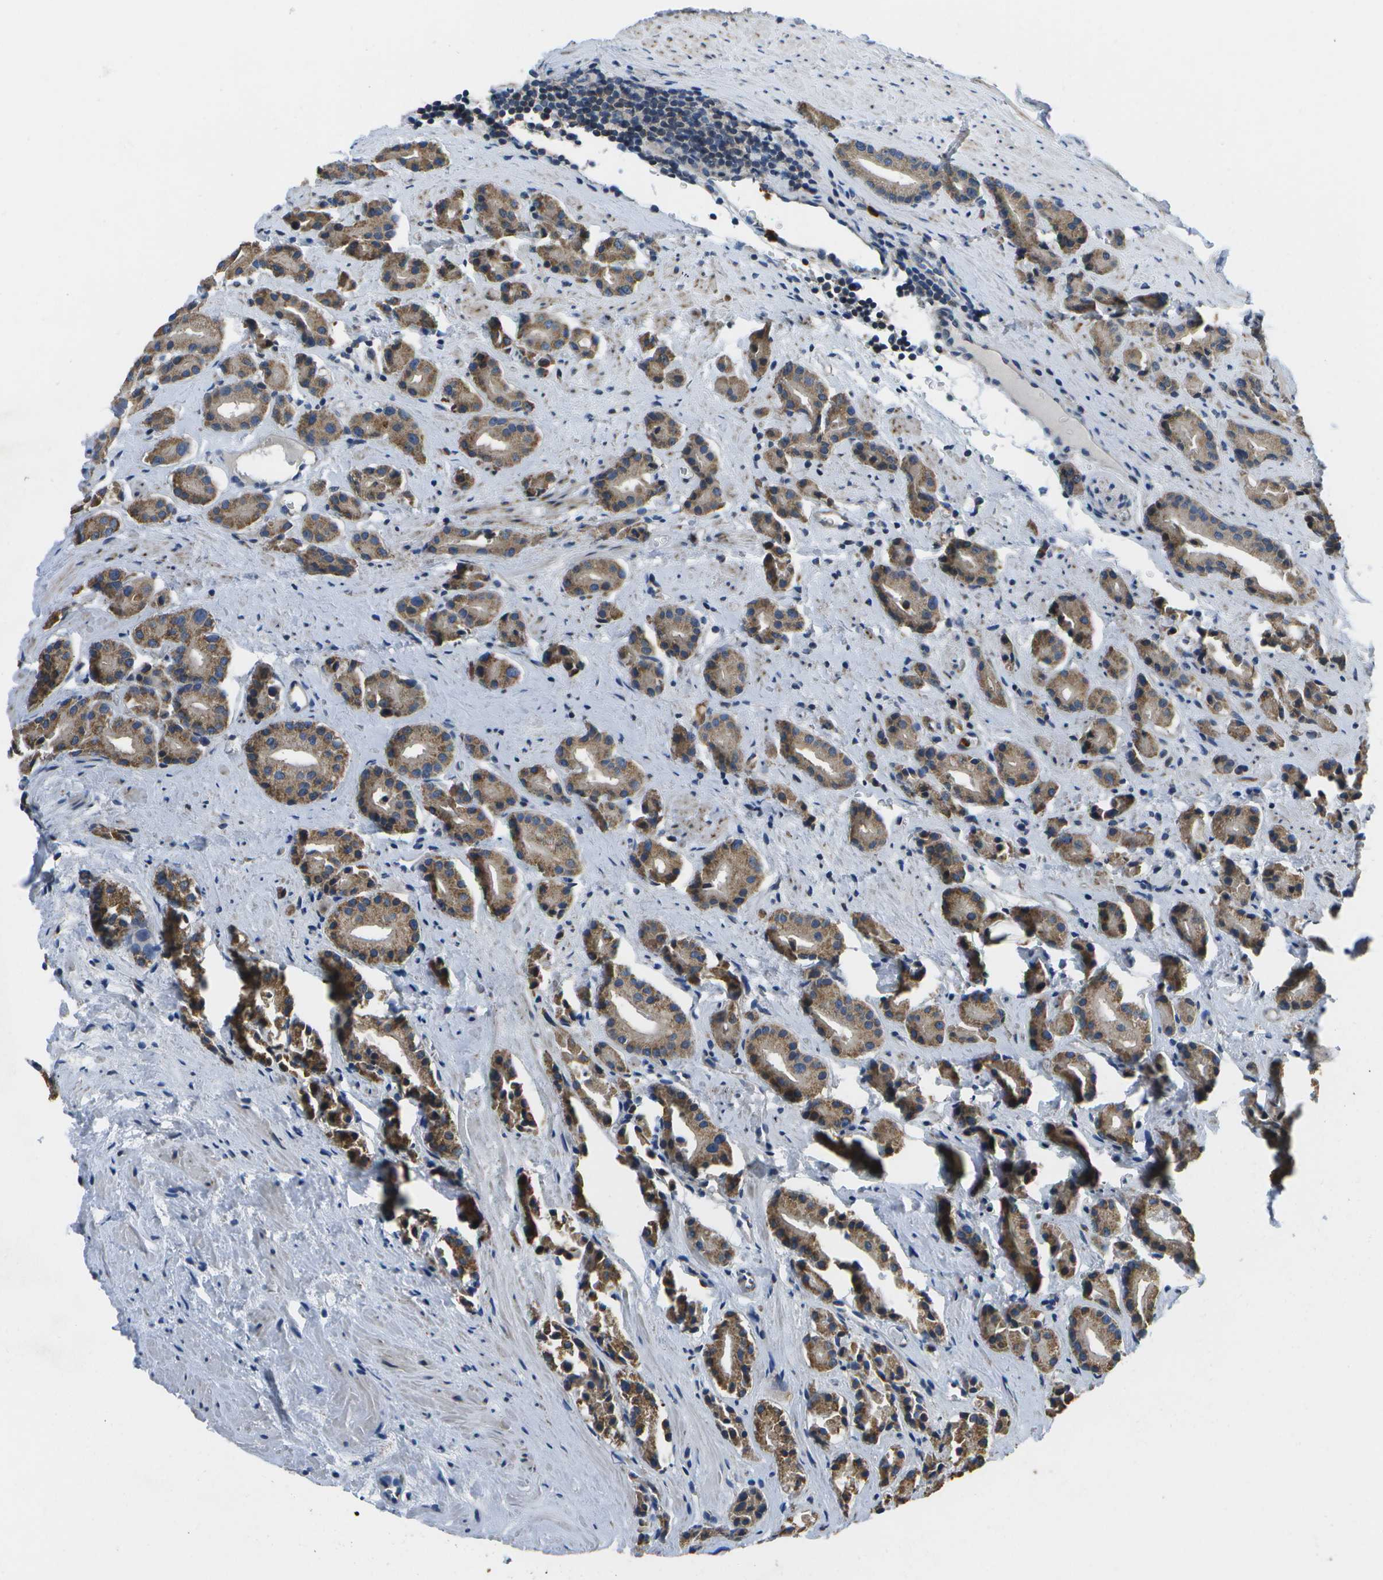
{"staining": {"intensity": "strong", "quantity": ">75%", "location": "cytoplasmic/membranous"}, "tissue": "prostate cancer", "cell_type": "Tumor cells", "image_type": "cancer", "snomed": [{"axis": "morphology", "description": "Normal tissue, NOS"}, {"axis": "morphology", "description": "Adenocarcinoma, High grade"}, {"axis": "topography", "description": "Prostate"}, {"axis": "topography", "description": "Seminal veicle"}], "caption": "Tumor cells reveal high levels of strong cytoplasmic/membranous expression in about >75% of cells in human high-grade adenocarcinoma (prostate).", "gene": "GALNT15", "patient": {"sex": "male", "age": 55}}